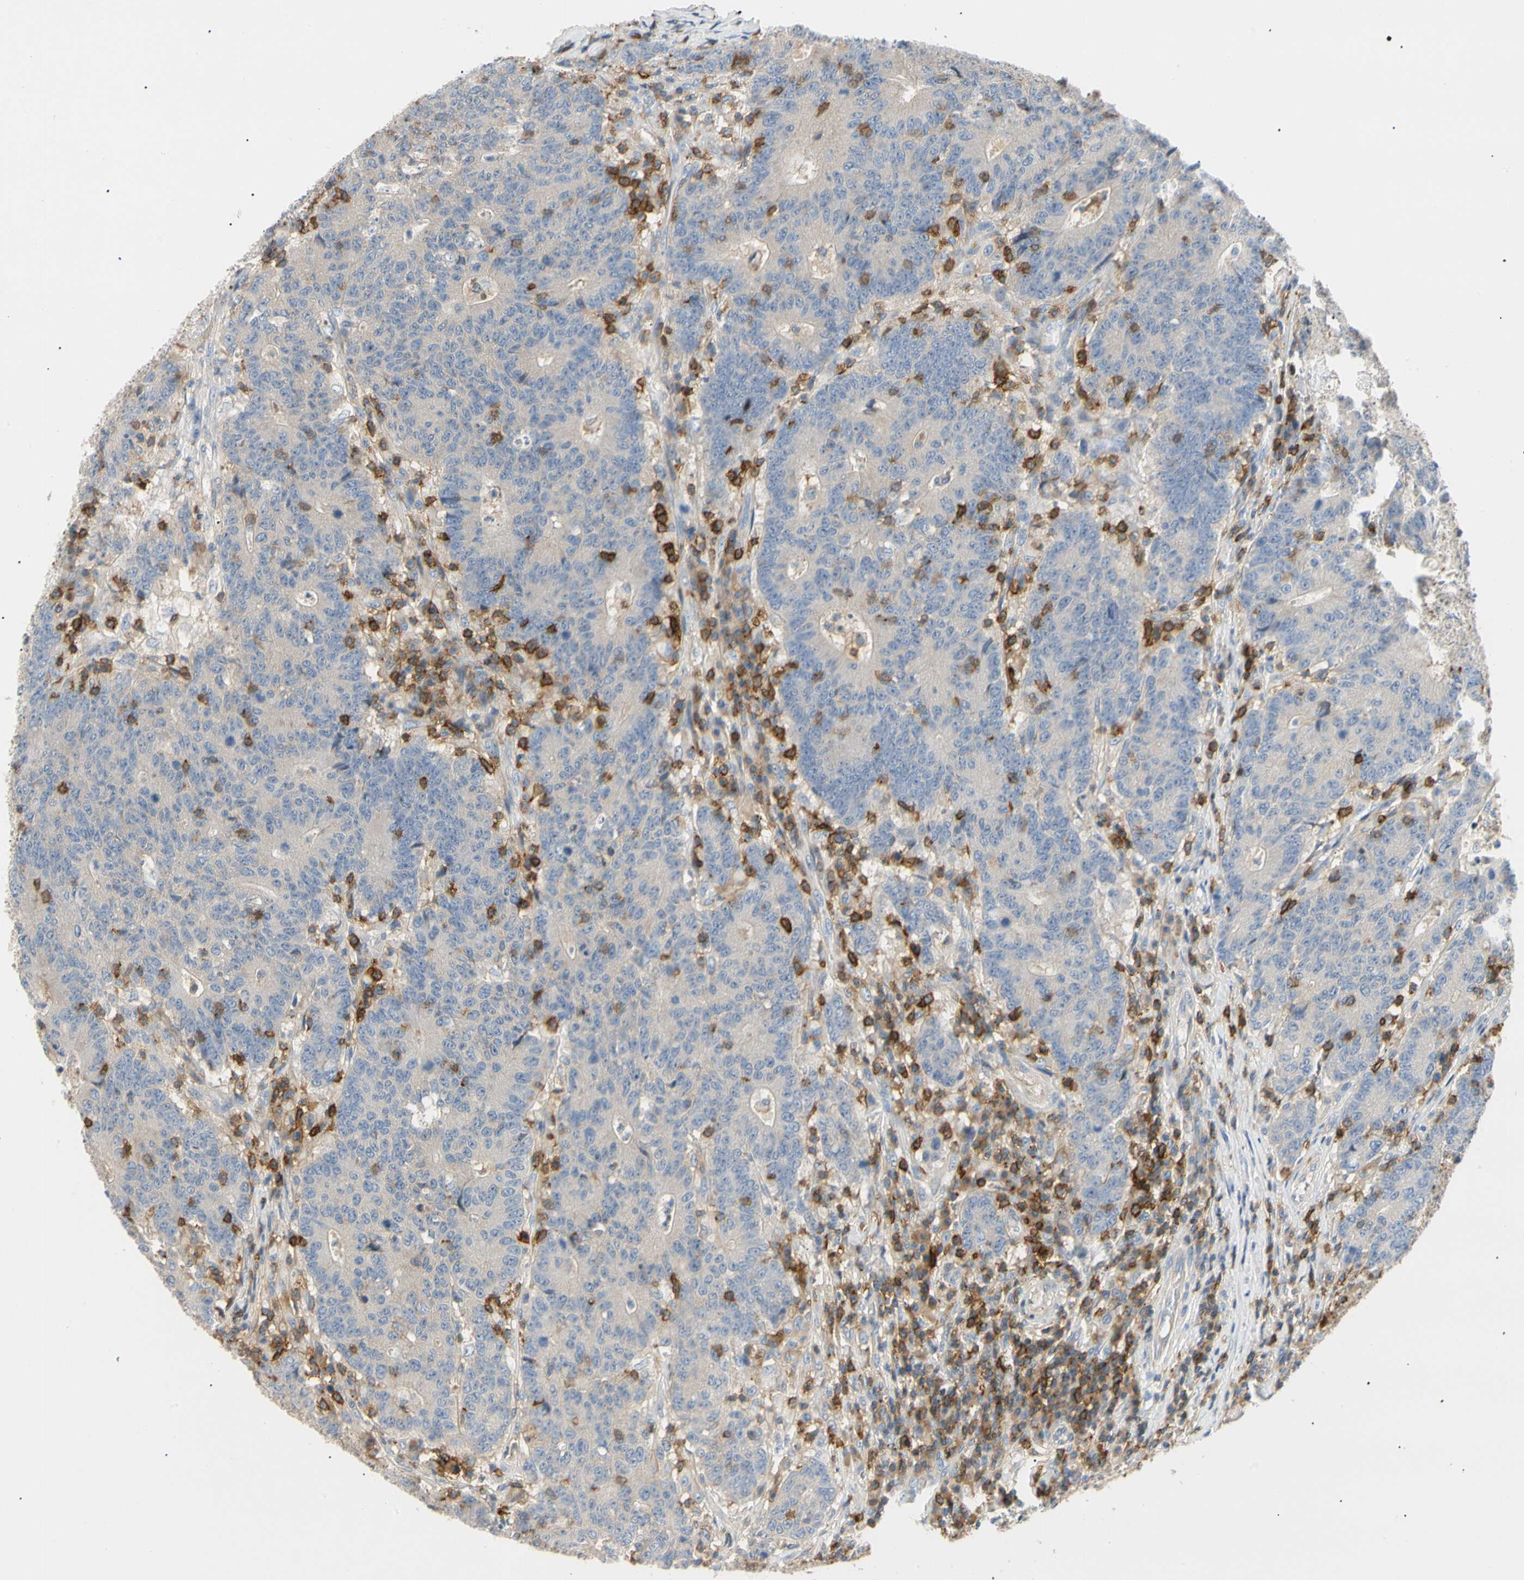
{"staining": {"intensity": "negative", "quantity": "none", "location": "none"}, "tissue": "colorectal cancer", "cell_type": "Tumor cells", "image_type": "cancer", "snomed": [{"axis": "morphology", "description": "Normal tissue, NOS"}, {"axis": "morphology", "description": "Adenocarcinoma, NOS"}, {"axis": "topography", "description": "Colon"}], "caption": "IHC photomicrograph of neoplastic tissue: human colorectal adenocarcinoma stained with DAB reveals no significant protein positivity in tumor cells.", "gene": "TNFRSF18", "patient": {"sex": "female", "age": 75}}